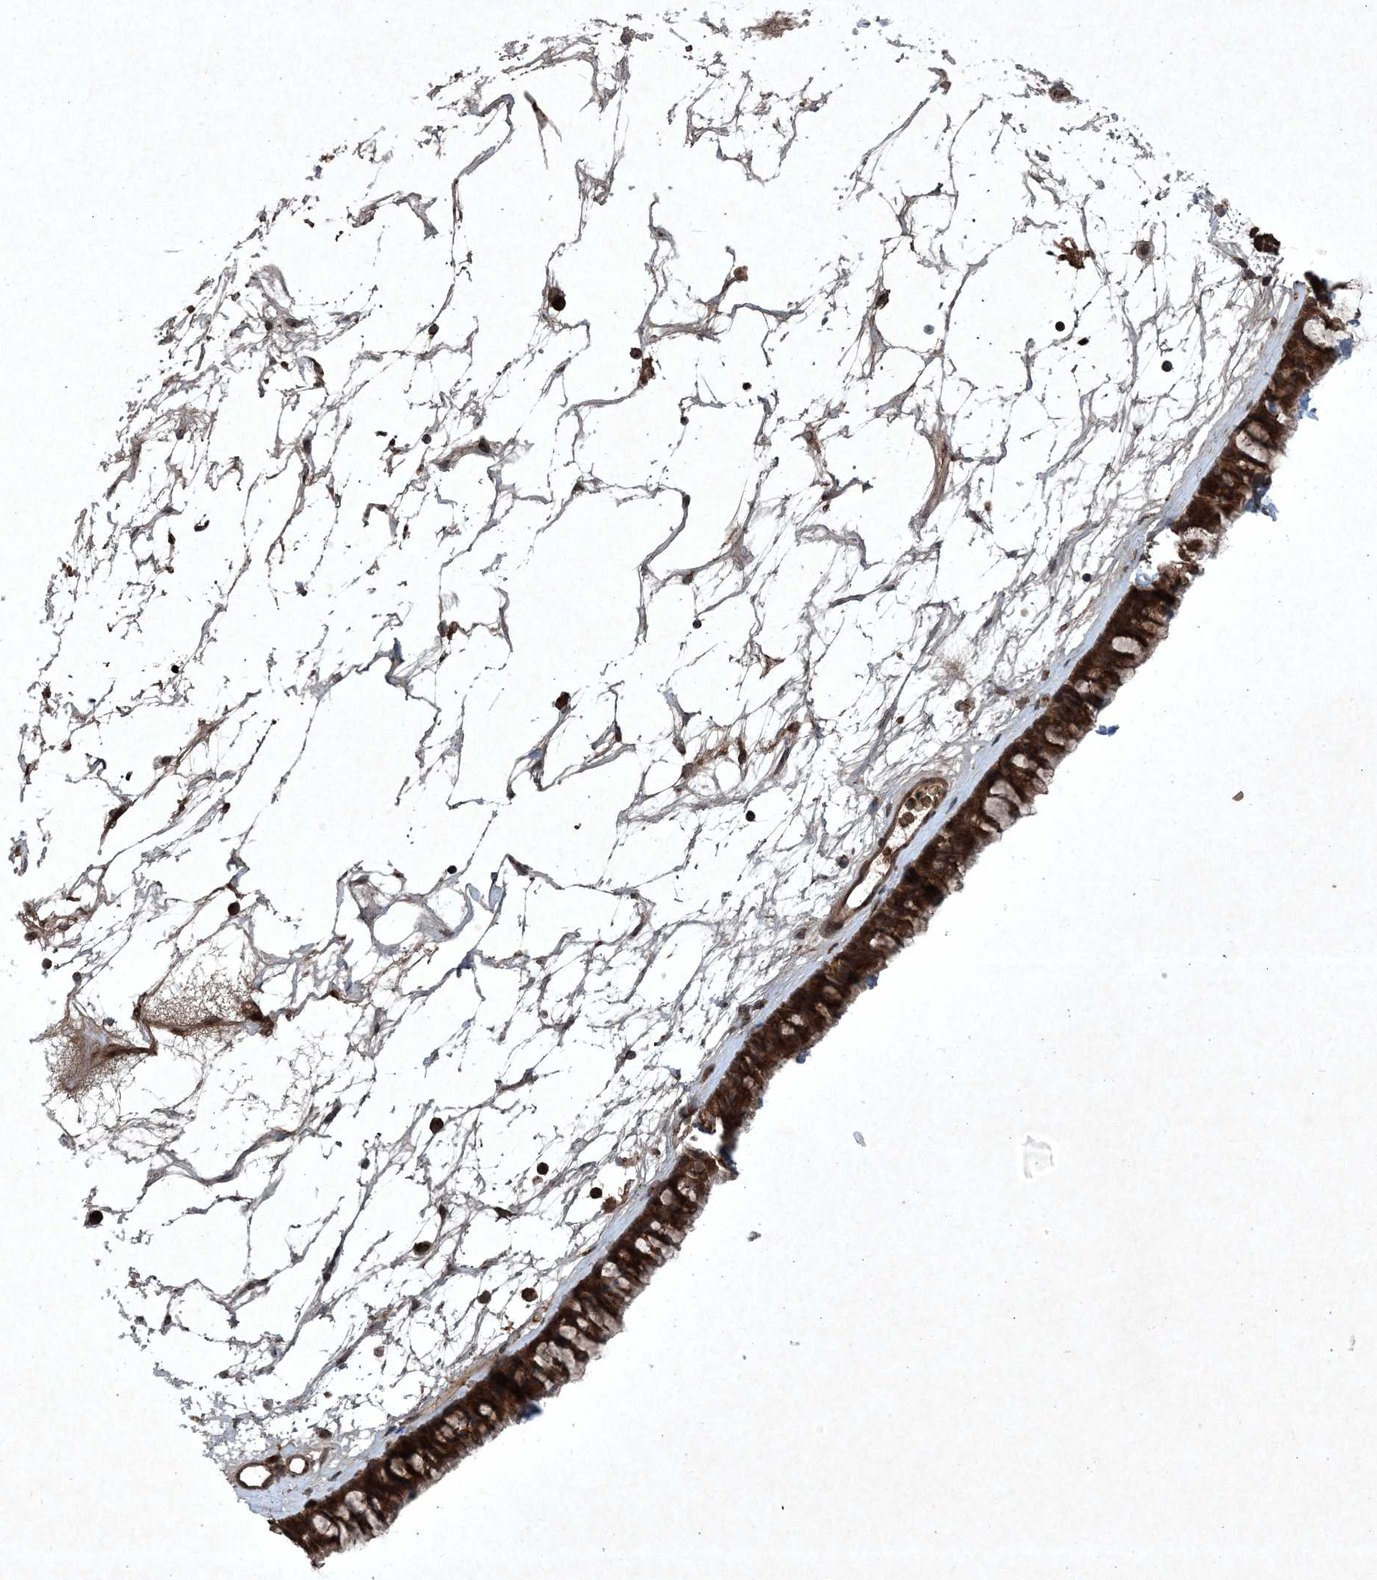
{"staining": {"intensity": "strong", "quantity": ">75%", "location": "cytoplasmic/membranous"}, "tissue": "nasopharynx", "cell_type": "Respiratory epithelial cells", "image_type": "normal", "snomed": [{"axis": "morphology", "description": "Normal tissue, NOS"}, {"axis": "topography", "description": "Nasopharynx"}], "caption": "IHC of normal nasopharynx shows high levels of strong cytoplasmic/membranous expression in approximately >75% of respiratory epithelial cells. The protein is stained brown, and the nuclei are stained in blue (DAB (3,3'-diaminobenzidine) IHC with brightfield microscopy, high magnification).", "gene": "GNG5", "patient": {"sex": "male", "age": 64}}